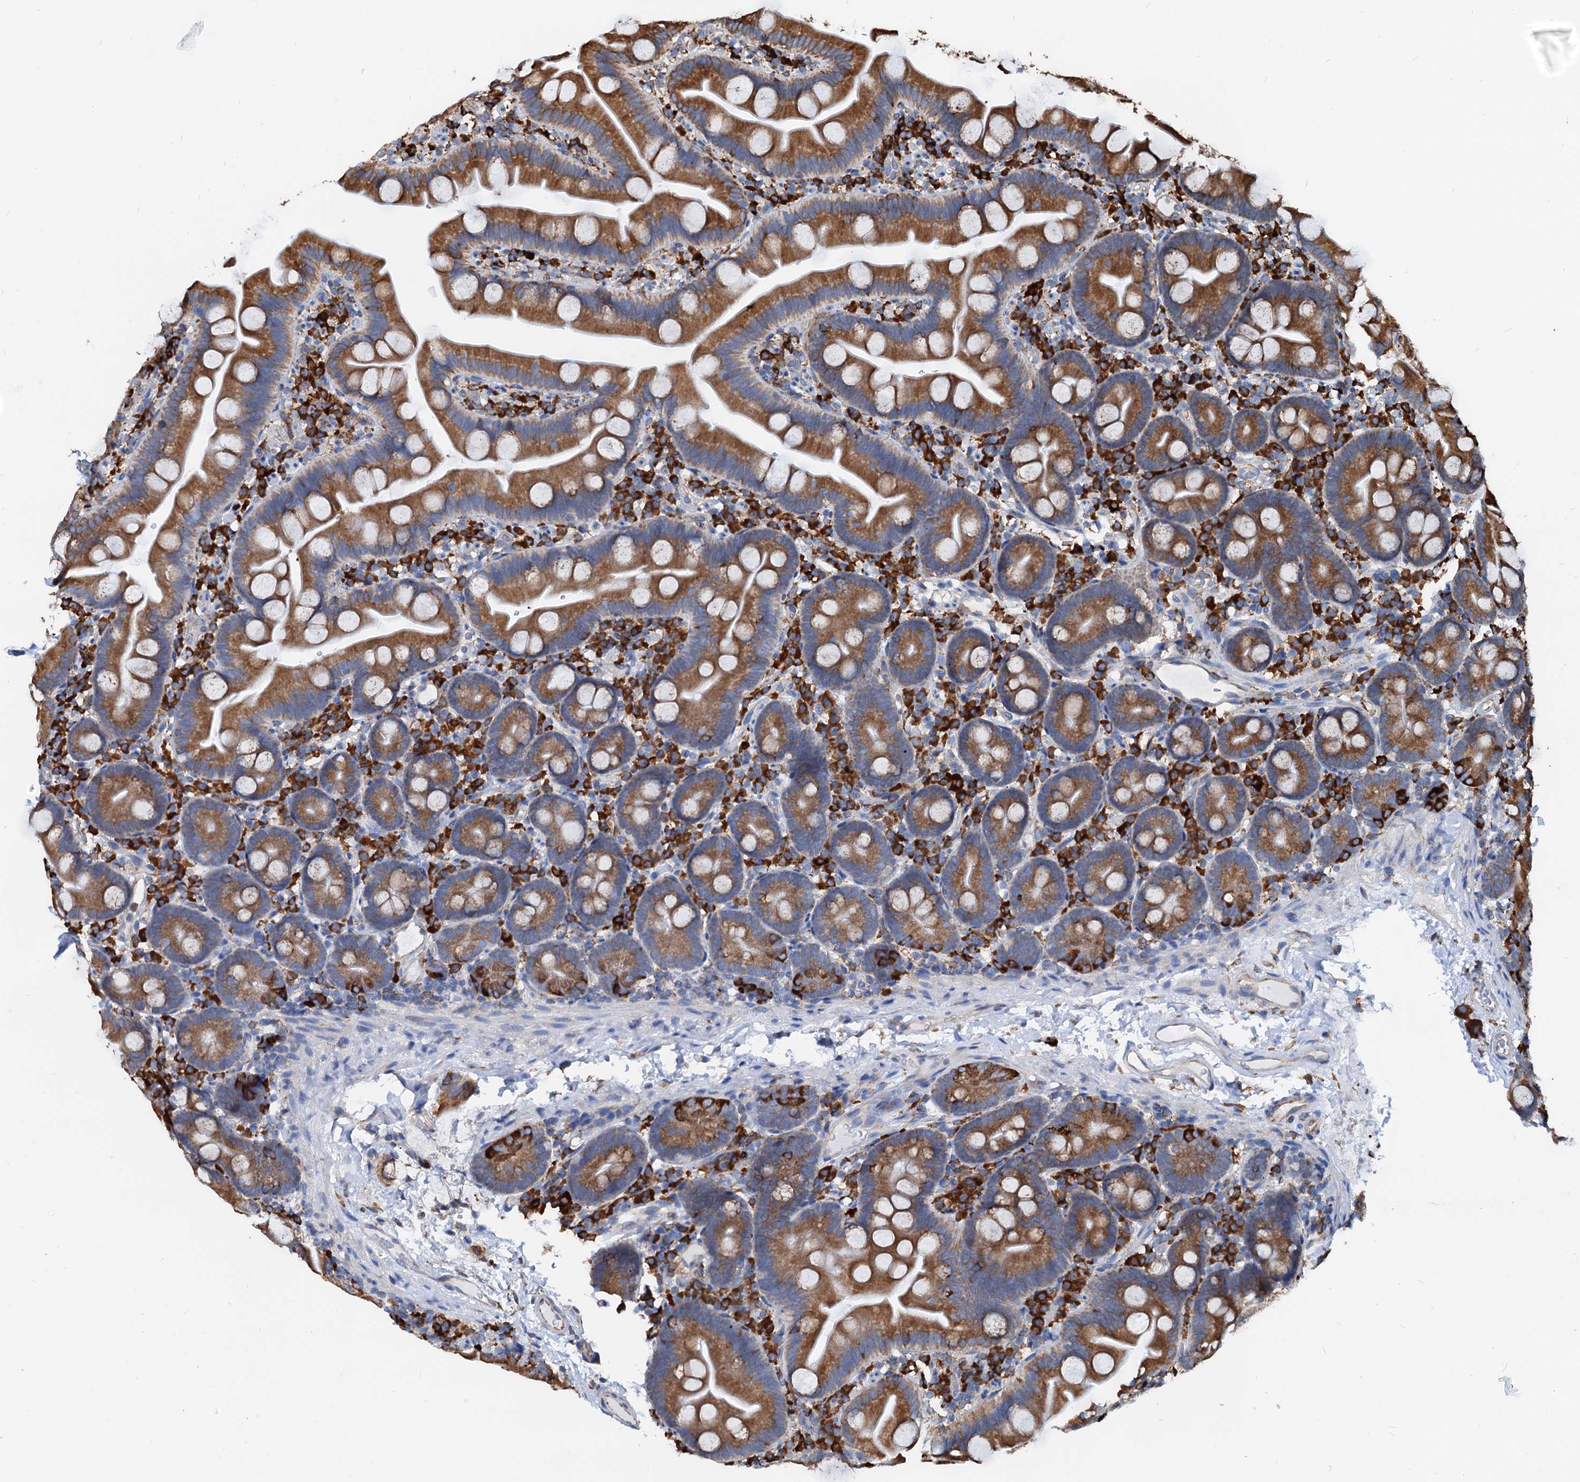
{"staining": {"intensity": "moderate", "quantity": ">75%", "location": "cytoplasmic/membranous"}, "tissue": "small intestine", "cell_type": "Glandular cells", "image_type": "normal", "snomed": [{"axis": "morphology", "description": "Normal tissue, NOS"}, {"axis": "topography", "description": "Small intestine"}], "caption": "Brown immunohistochemical staining in benign human small intestine shows moderate cytoplasmic/membranous positivity in approximately >75% of glandular cells. The staining was performed using DAB (3,3'-diaminobenzidine) to visualize the protein expression in brown, while the nuclei were stained in blue with hematoxylin (Magnification: 20x).", "gene": "HSPA5", "patient": {"sex": "female", "age": 68}}